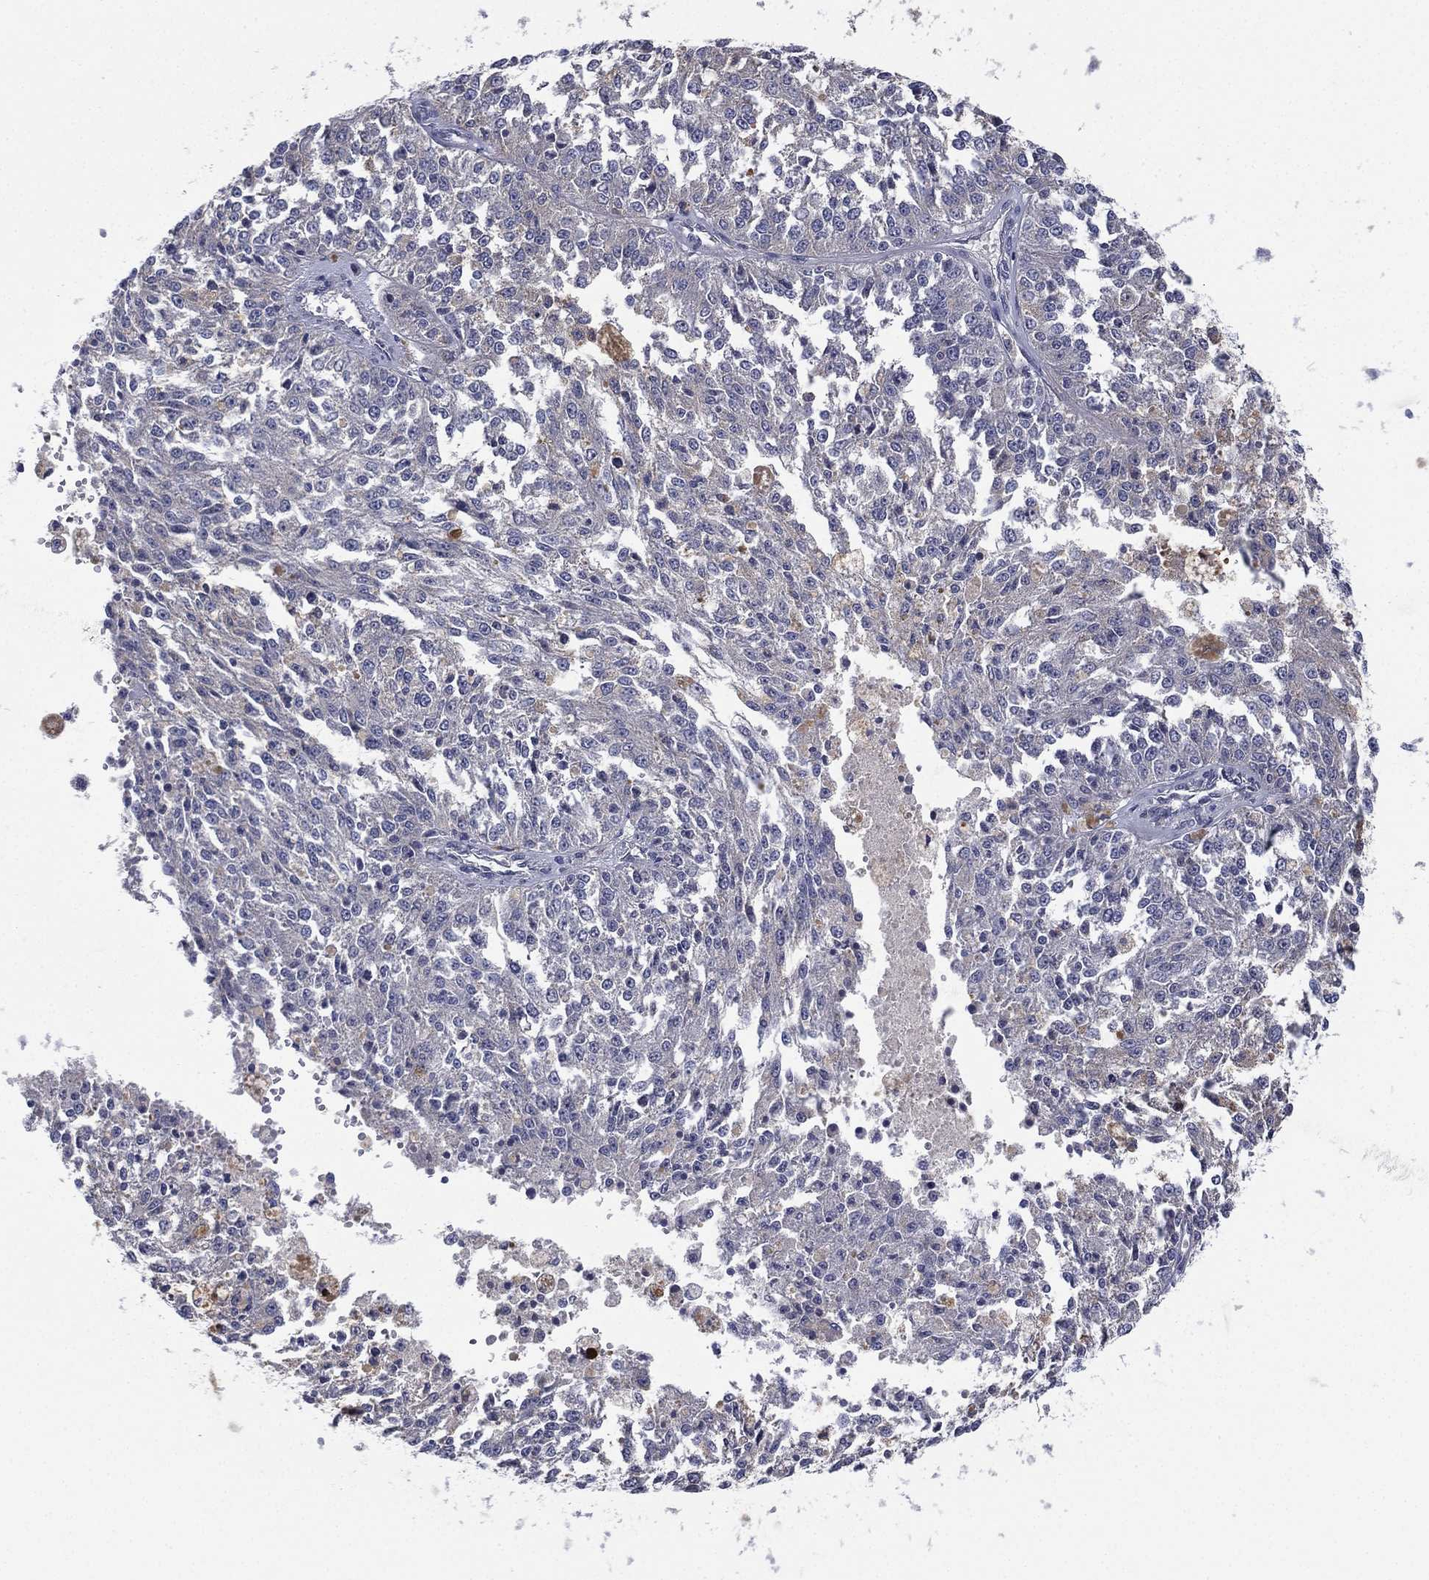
{"staining": {"intensity": "negative", "quantity": "none", "location": "none"}, "tissue": "melanoma", "cell_type": "Tumor cells", "image_type": "cancer", "snomed": [{"axis": "morphology", "description": "Malignant melanoma, Metastatic site"}, {"axis": "topography", "description": "Lymph node"}], "caption": "IHC micrograph of human melanoma stained for a protein (brown), which exhibits no expression in tumor cells.", "gene": "MPP7", "patient": {"sex": "female", "age": 64}}